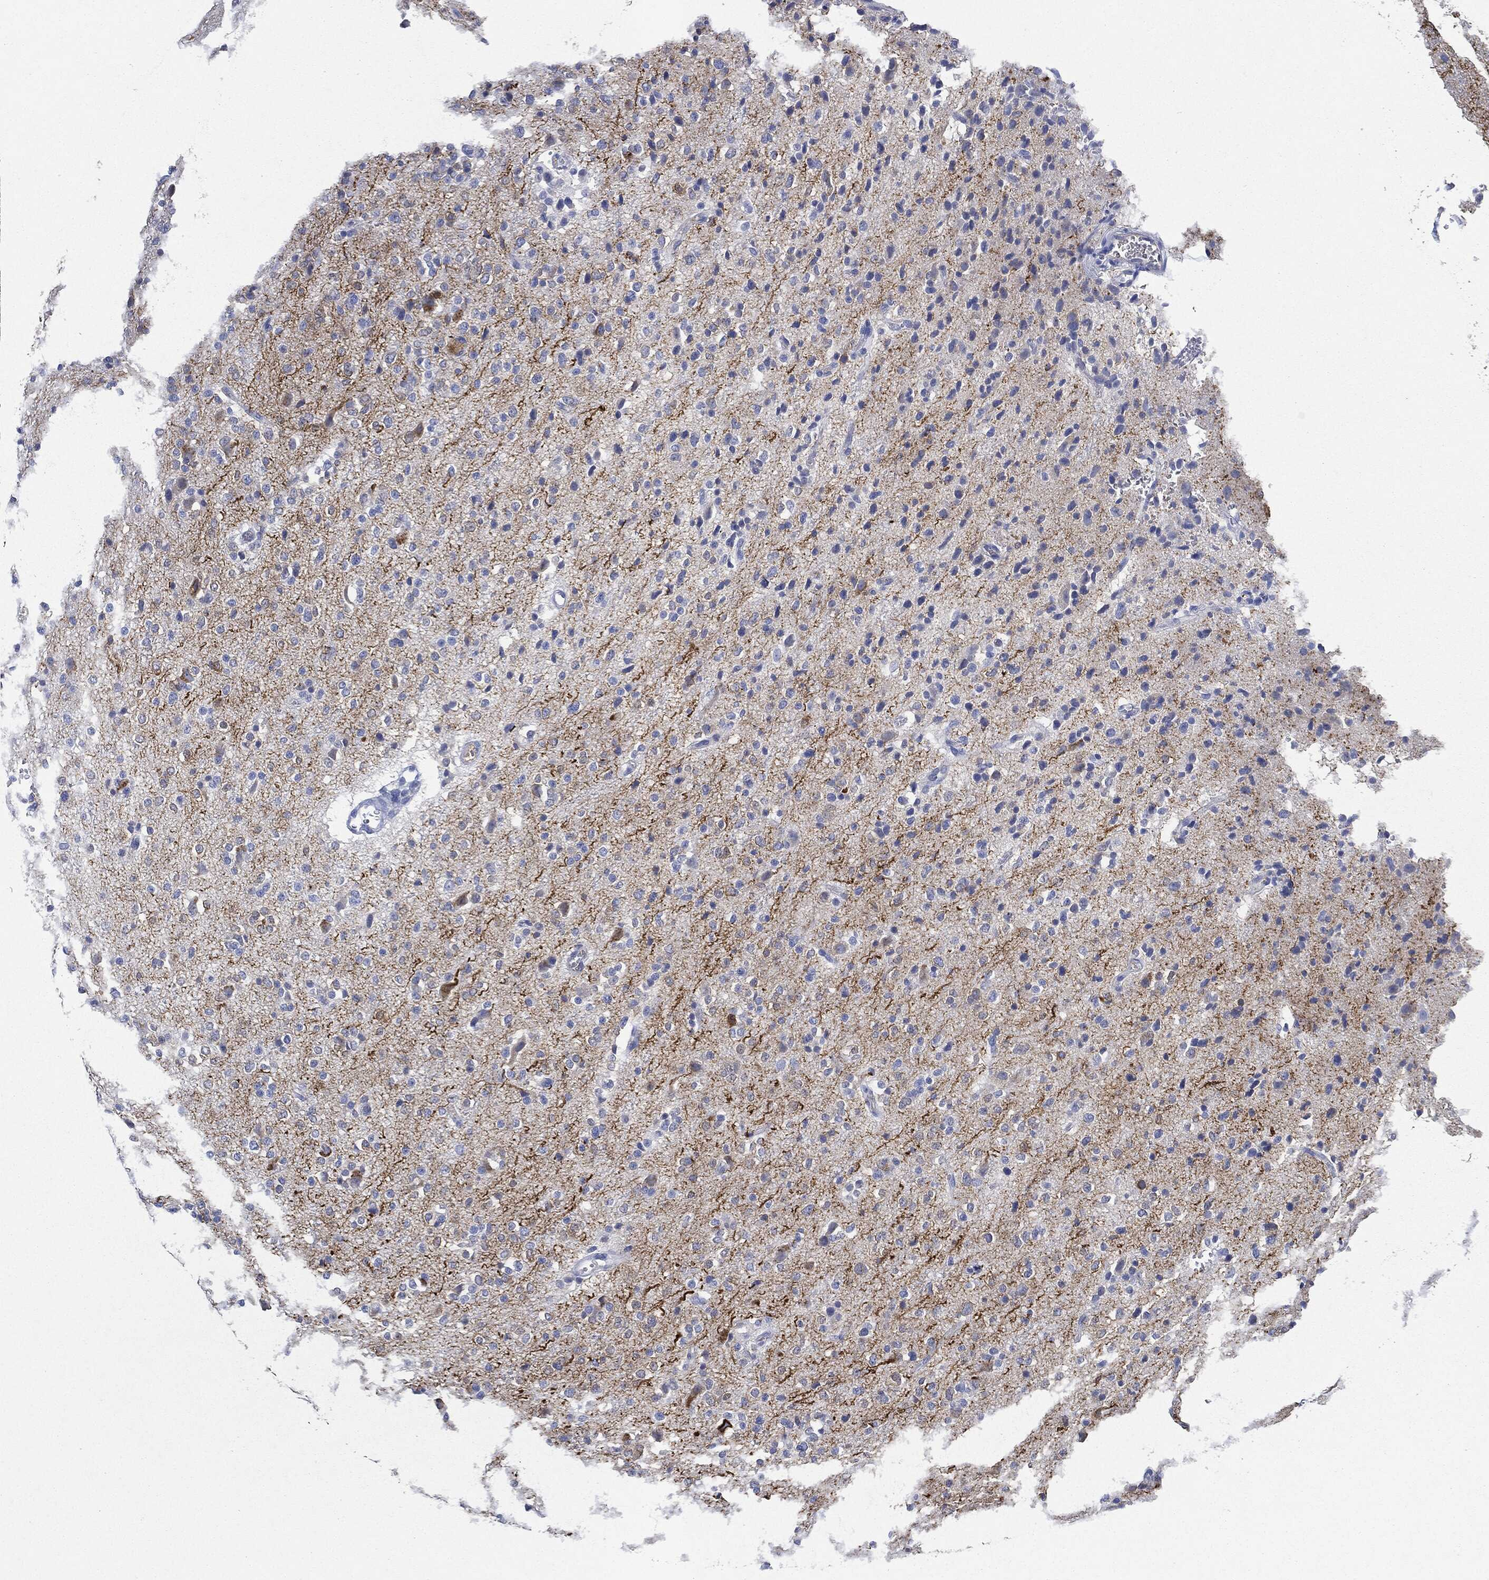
{"staining": {"intensity": "negative", "quantity": "none", "location": "none"}, "tissue": "glioma", "cell_type": "Tumor cells", "image_type": "cancer", "snomed": [{"axis": "morphology", "description": "Glioma, malignant, Low grade"}, {"axis": "topography", "description": "Brain"}], "caption": "This is a image of IHC staining of low-grade glioma (malignant), which shows no positivity in tumor cells.", "gene": "IGLV6-57", "patient": {"sex": "male", "age": 41}}